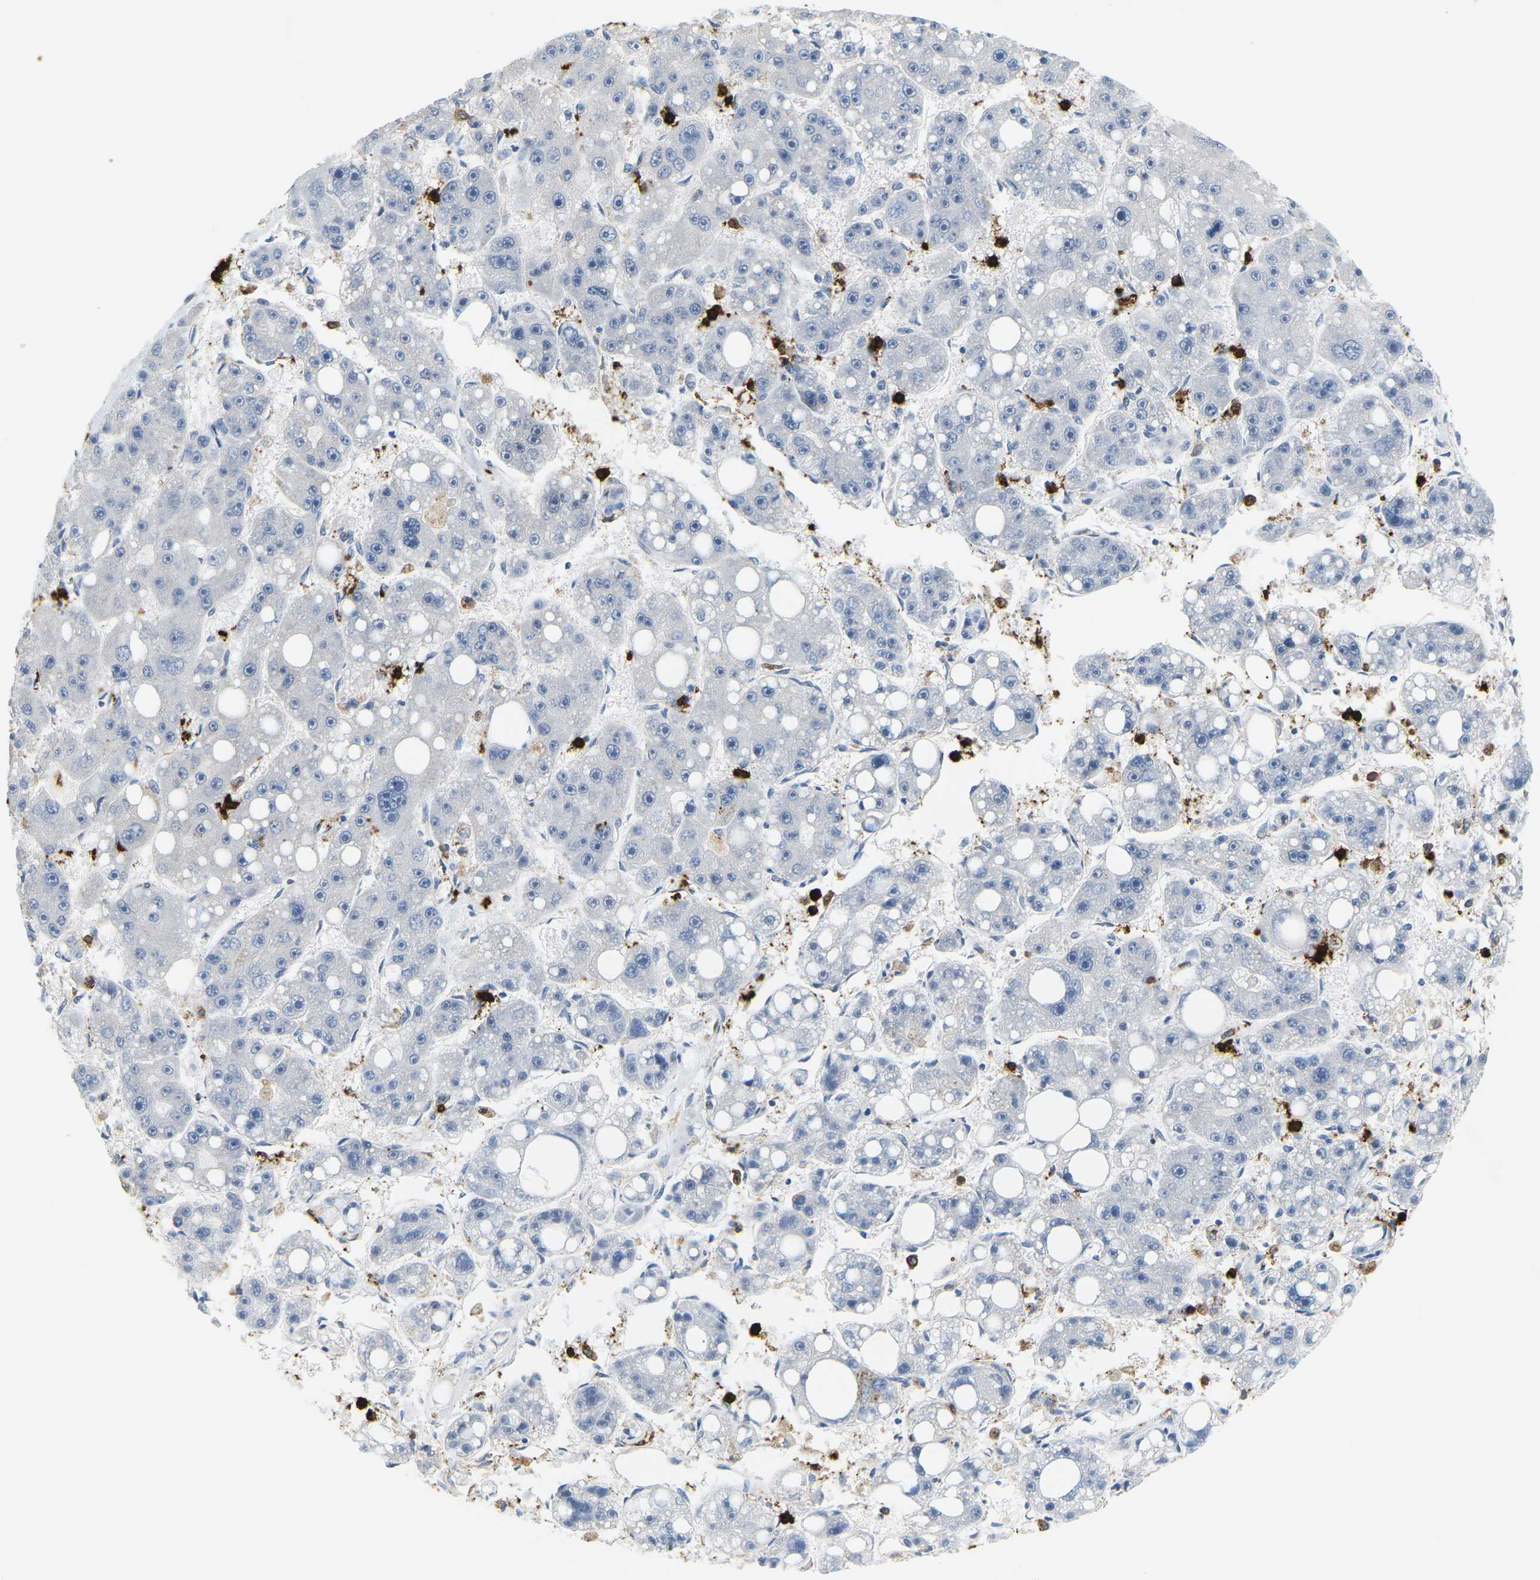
{"staining": {"intensity": "negative", "quantity": "none", "location": "none"}, "tissue": "liver cancer", "cell_type": "Tumor cells", "image_type": "cancer", "snomed": [{"axis": "morphology", "description": "Carcinoma, Hepatocellular, NOS"}, {"axis": "topography", "description": "Liver"}], "caption": "Liver hepatocellular carcinoma was stained to show a protein in brown. There is no significant expression in tumor cells.", "gene": "ADM", "patient": {"sex": "female", "age": 61}}